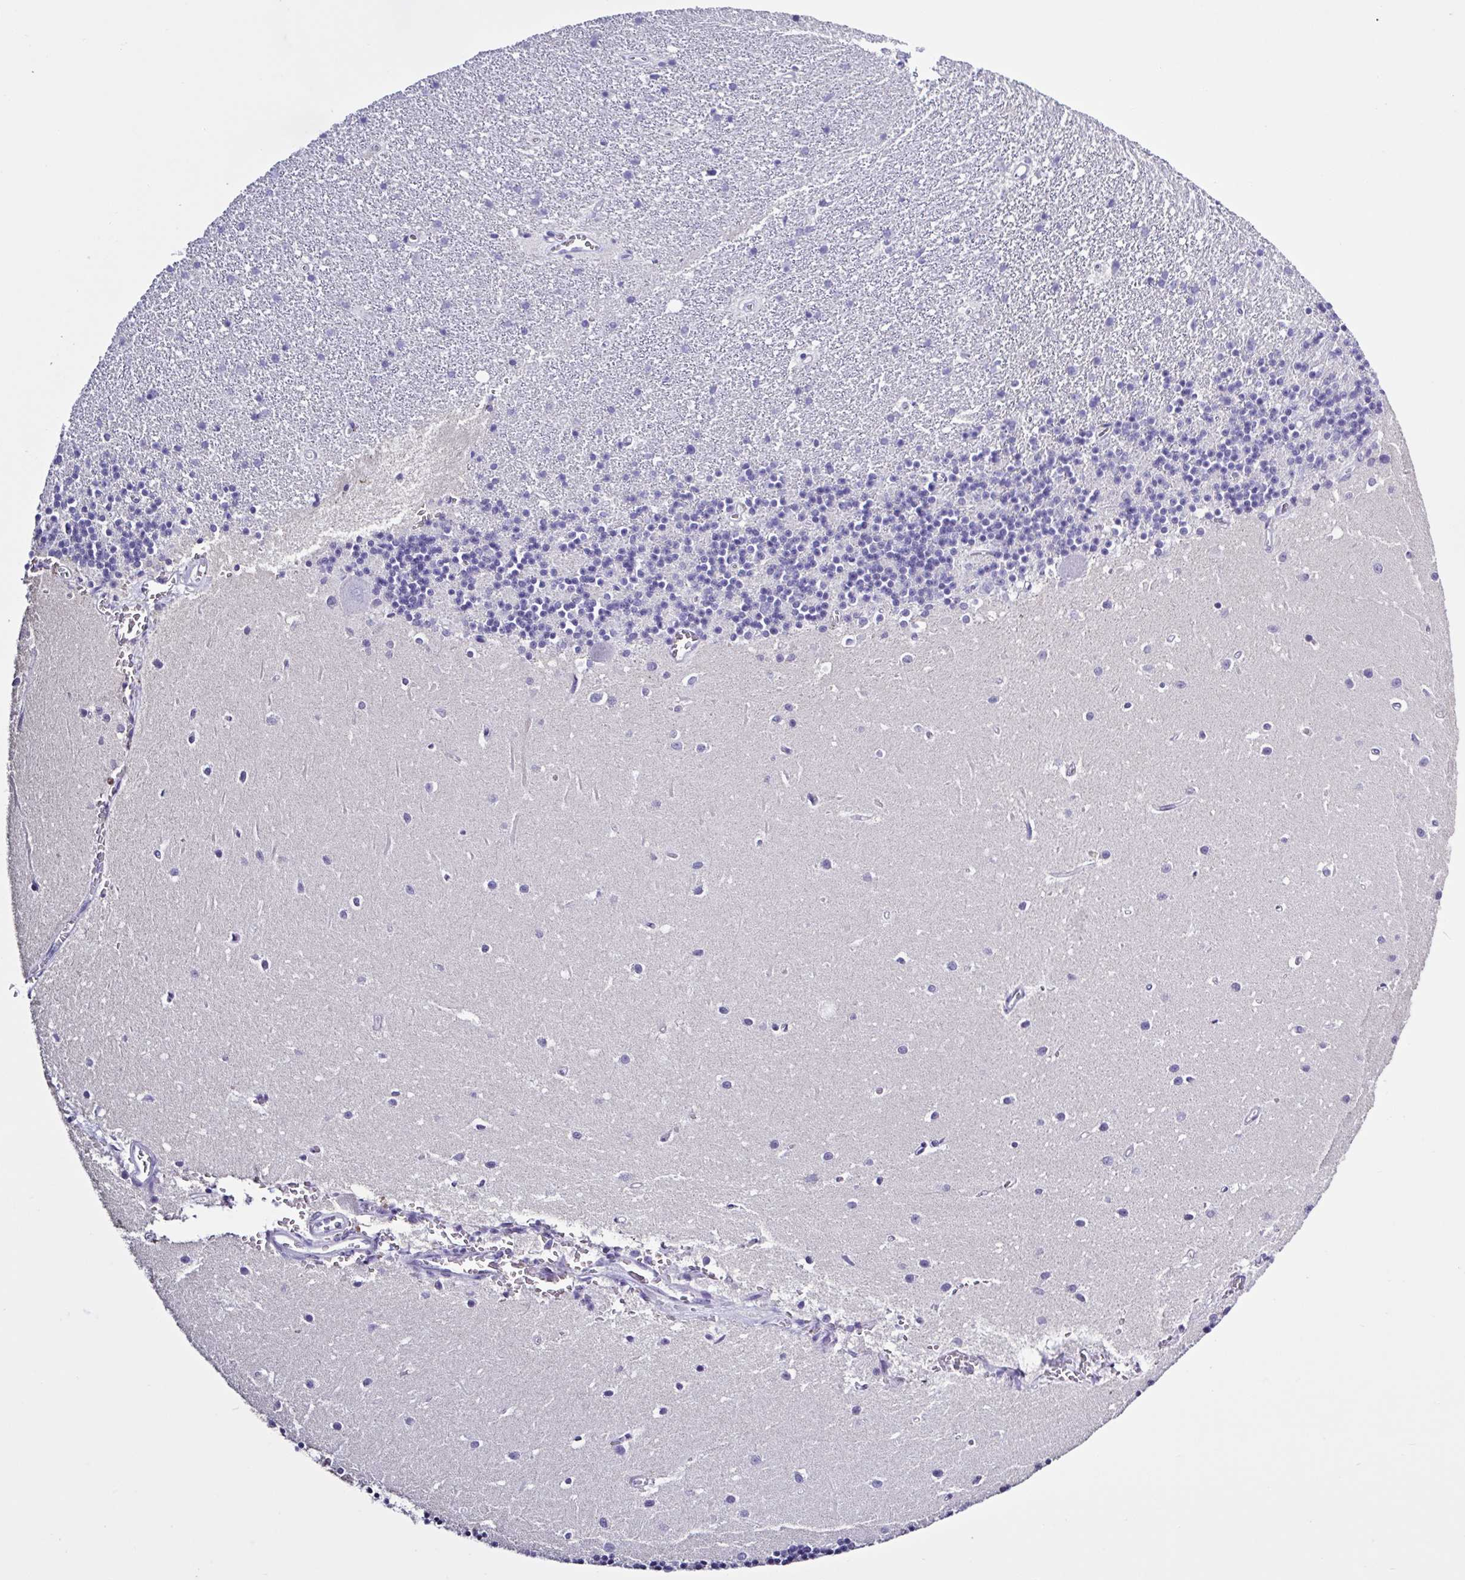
{"staining": {"intensity": "negative", "quantity": "none", "location": "none"}, "tissue": "cerebellum", "cell_type": "Cells in granular layer", "image_type": "normal", "snomed": [{"axis": "morphology", "description": "Normal tissue, NOS"}, {"axis": "topography", "description": "Cerebellum"}], "caption": "Cells in granular layer are negative for protein expression in benign human cerebellum. (DAB immunohistochemistry, high magnification).", "gene": "USP35", "patient": {"sex": "male", "age": 54}}